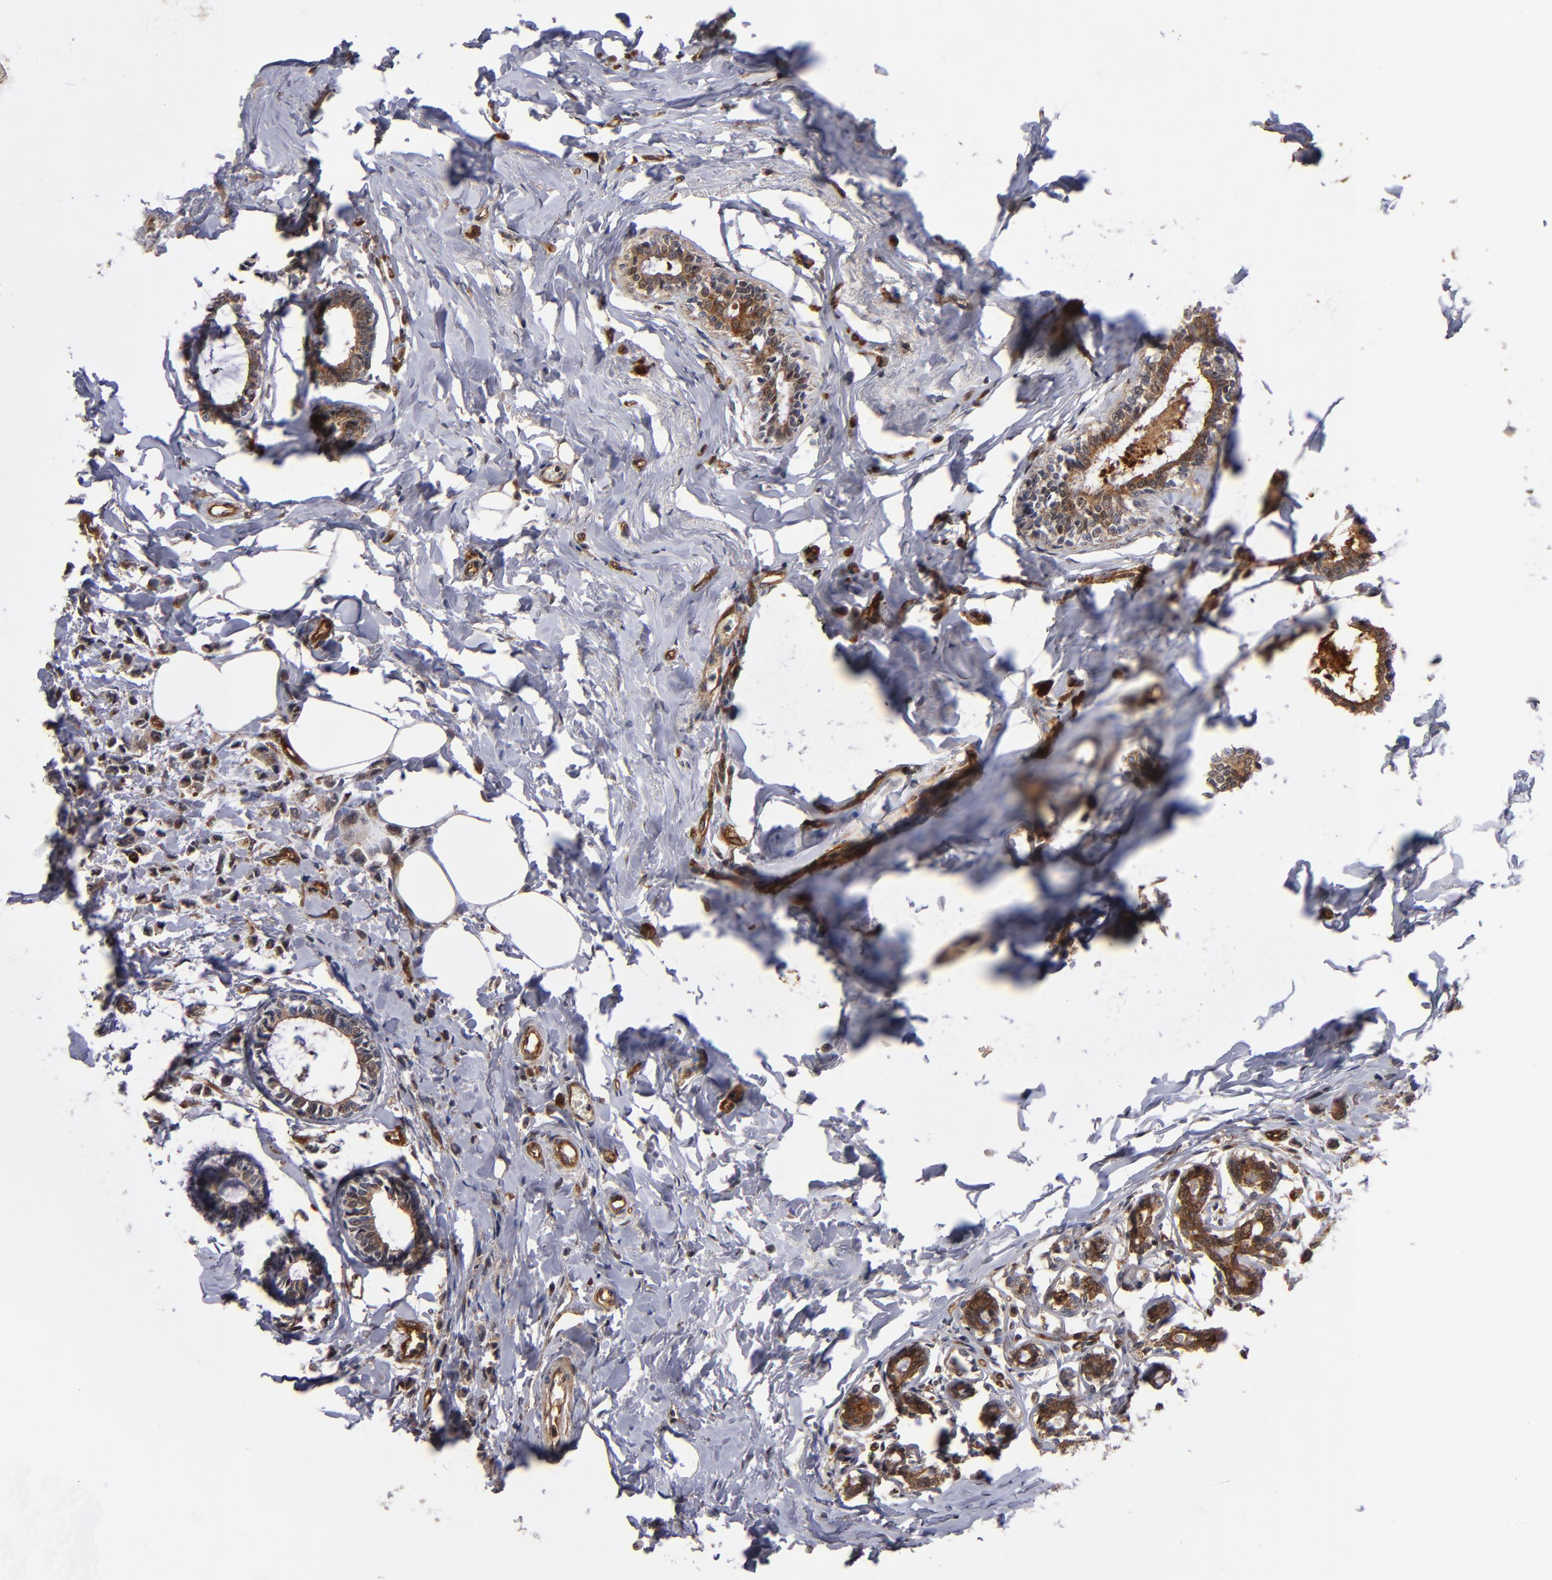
{"staining": {"intensity": "strong", "quantity": ">75%", "location": "cytoplasmic/membranous"}, "tissue": "breast cancer", "cell_type": "Tumor cells", "image_type": "cancer", "snomed": [{"axis": "morphology", "description": "Lobular carcinoma"}, {"axis": "topography", "description": "Breast"}], "caption": "Protein staining exhibits strong cytoplasmic/membranous positivity in approximately >75% of tumor cells in breast lobular carcinoma.", "gene": "BDKRB1", "patient": {"sex": "female", "age": 51}}